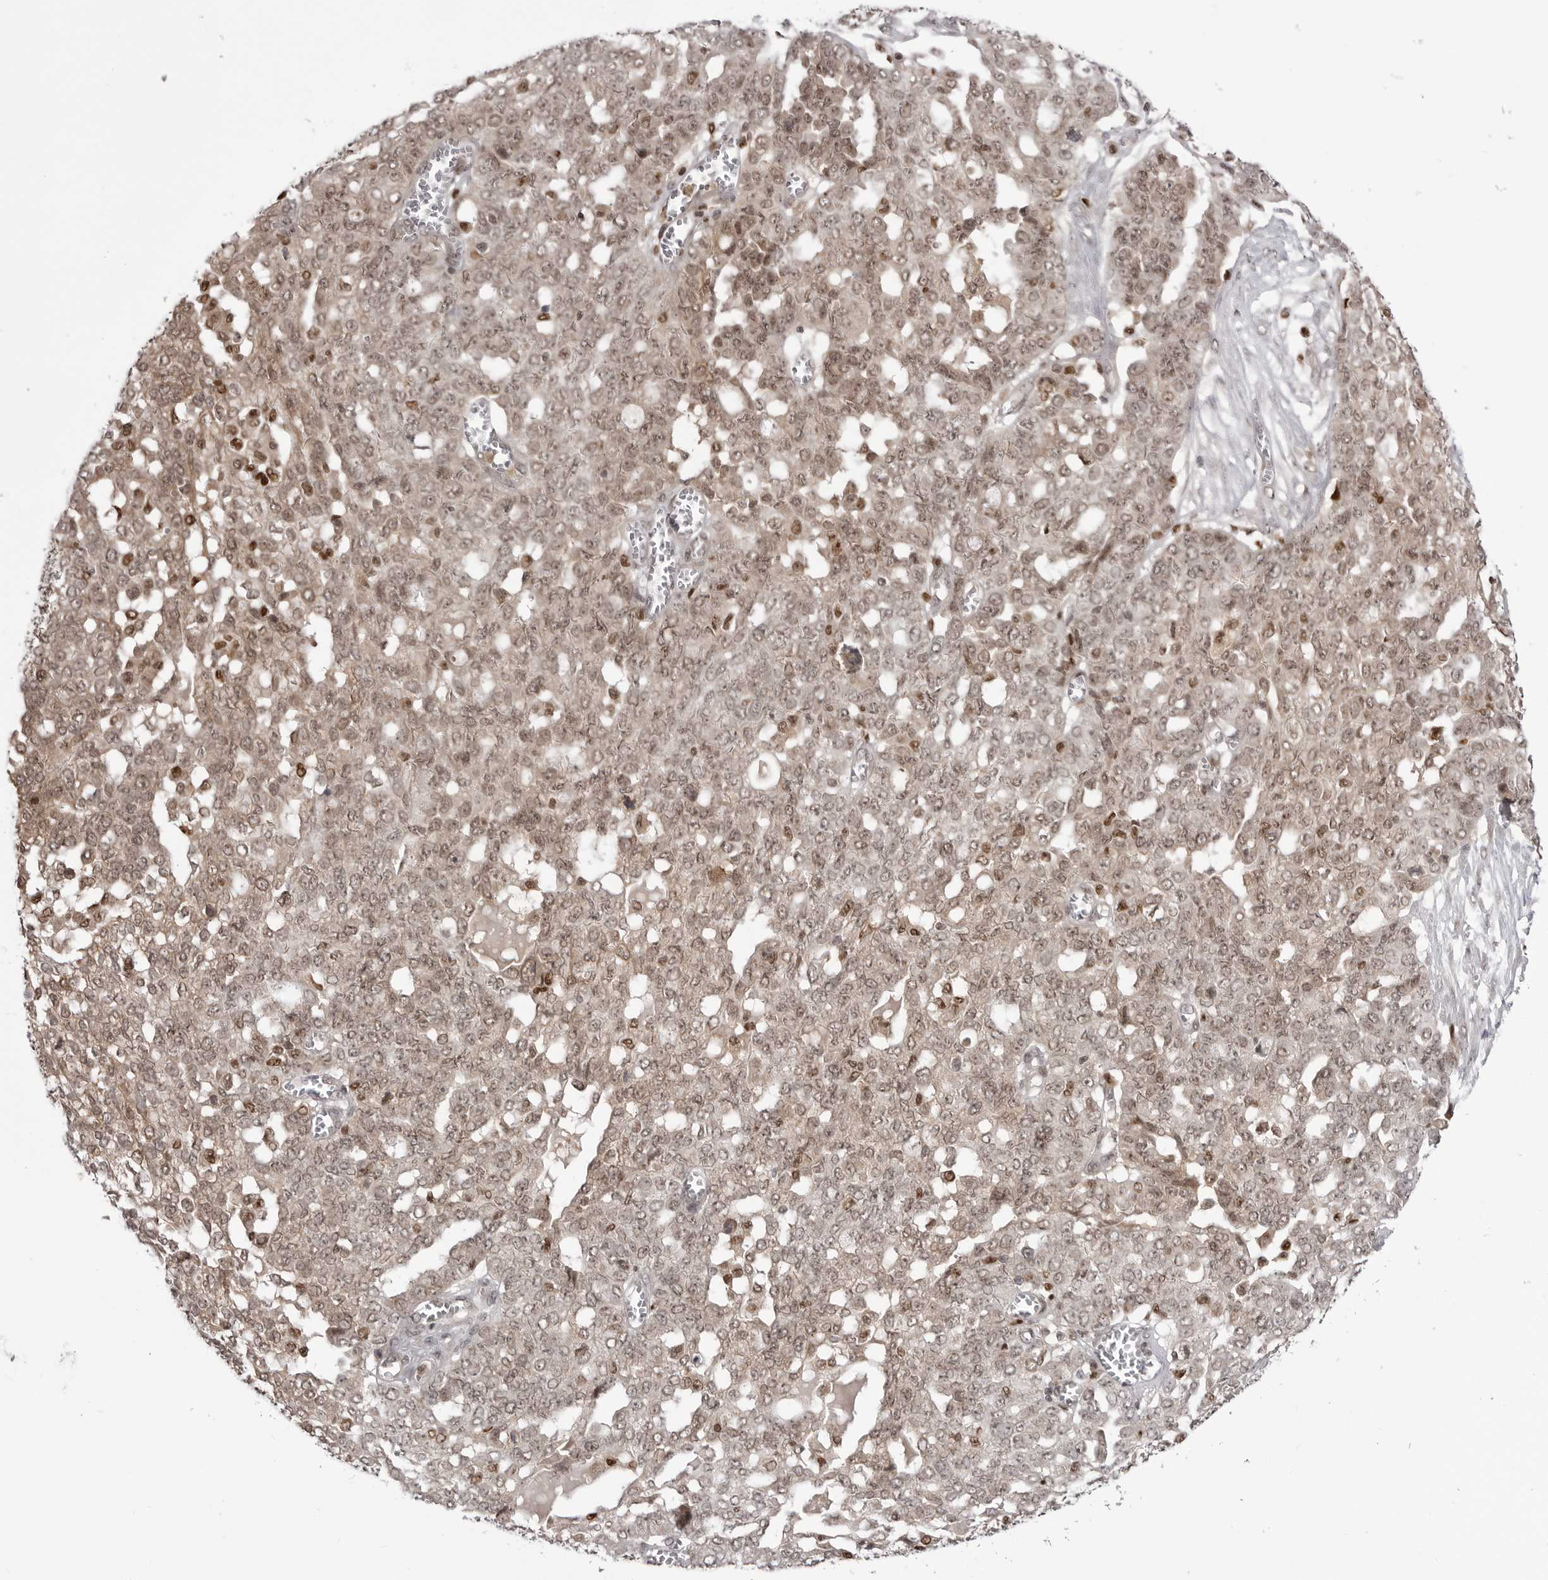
{"staining": {"intensity": "moderate", "quantity": ">75%", "location": "cytoplasmic/membranous,nuclear"}, "tissue": "ovarian cancer", "cell_type": "Tumor cells", "image_type": "cancer", "snomed": [{"axis": "morphology", "description": "Cystadenocarcinoma, serous, NOS"}, {"axis": "topography", "description": "Soft tissue"}, {"axis": "topography", "description": "Ovary"}], "caption": "High-power microscopy captured an immunohistochemistry (IHC) micrograph of ovarian cancer, revealing moderate cytoplasmic/membranous and nuclear expression in about >75% of tumor cells.", "gene": "PTK2B", "patient": {"sex": "female", "age": 57}}